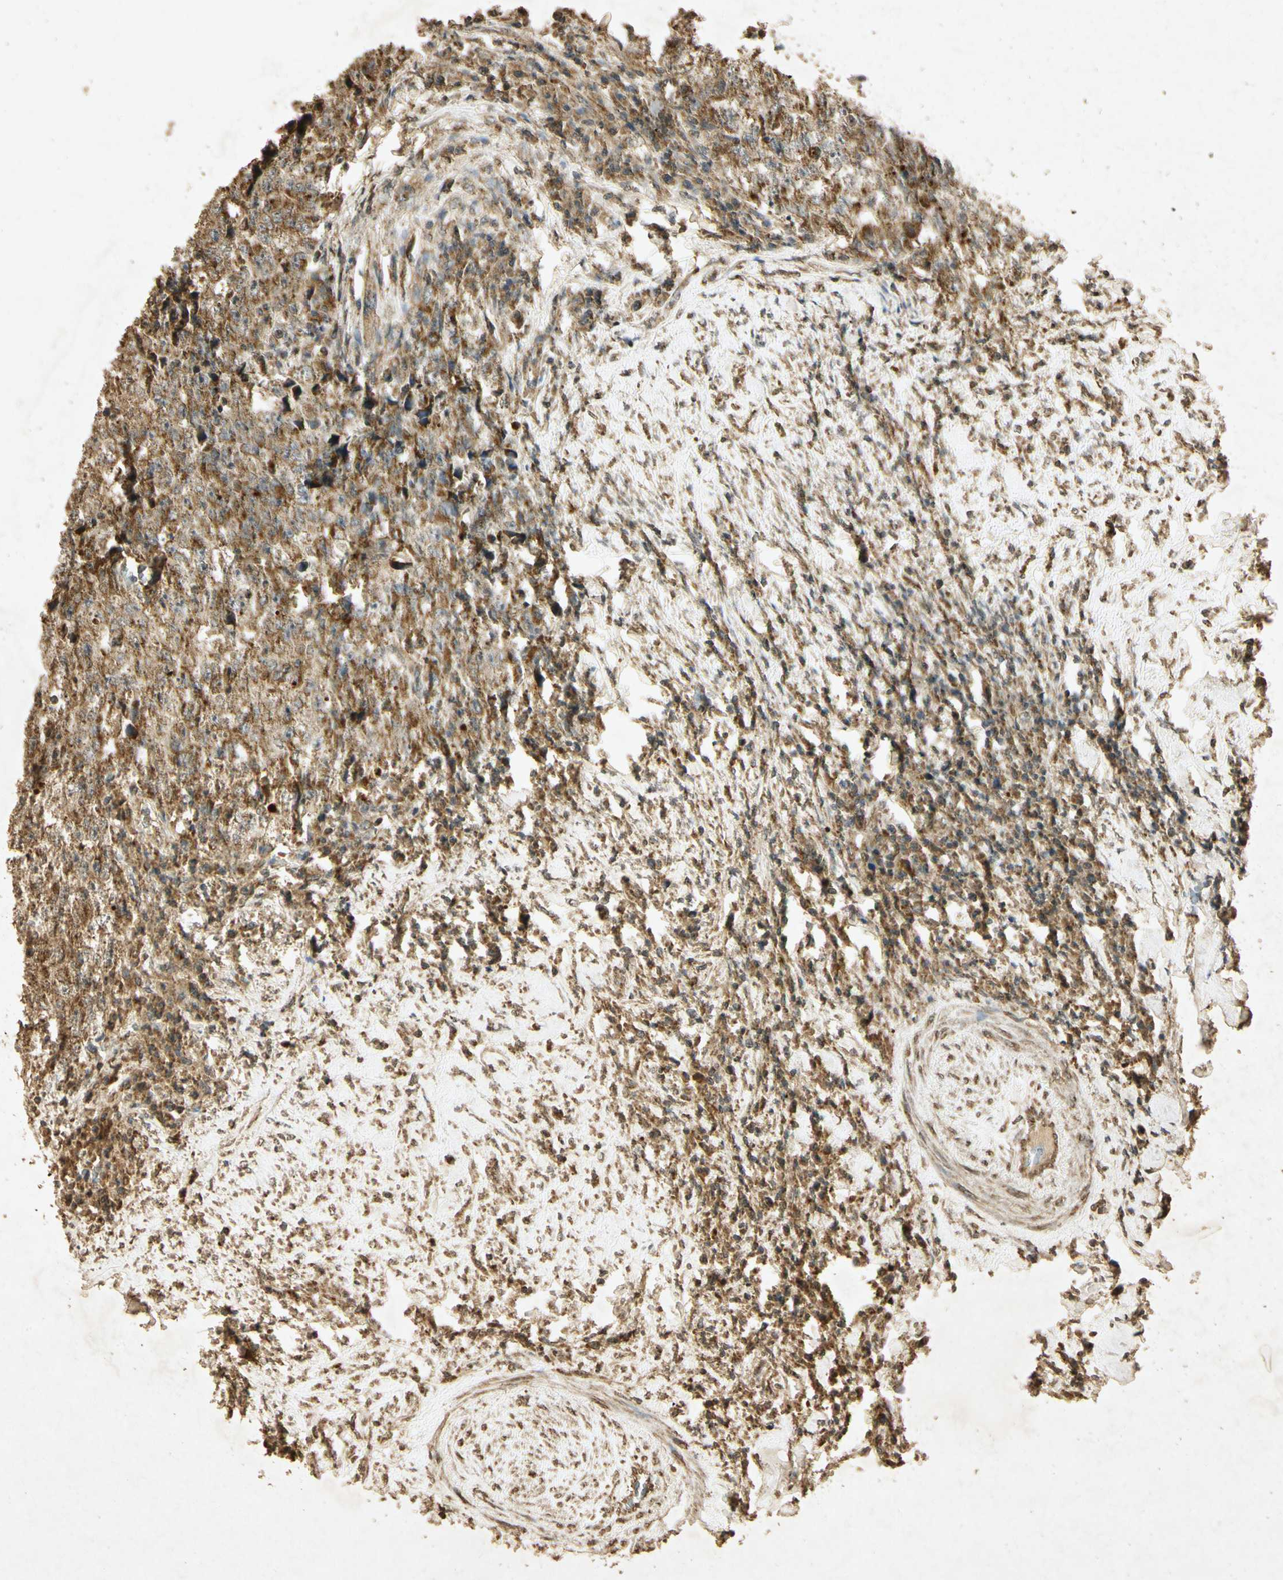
{"staining": {"intensity": "moderate", "quantity": ">75%", "location": "cytoplasmic/membranous"}, "tissue": "testis cancer", "cell_type": "Tumor cells", "image_type": "cancer", "snomed": [{"axis": "morphology", "description": "Necrosis, NOS"}, {"axis": "morphology", "description": "Carcinoma, Embryonal, NOS"}, {"axis": "topography", "description": "Testis"}], "caption": "Immunohistochemistry (IHC) (DAB) staining of embryonal carcinoma (testis) exhibits moderate cytoplasmic/membranous protein staining in about >75% of tumor cells.", "gene": "PRDX3", "patient": {"sex": "male", "age": 19}}